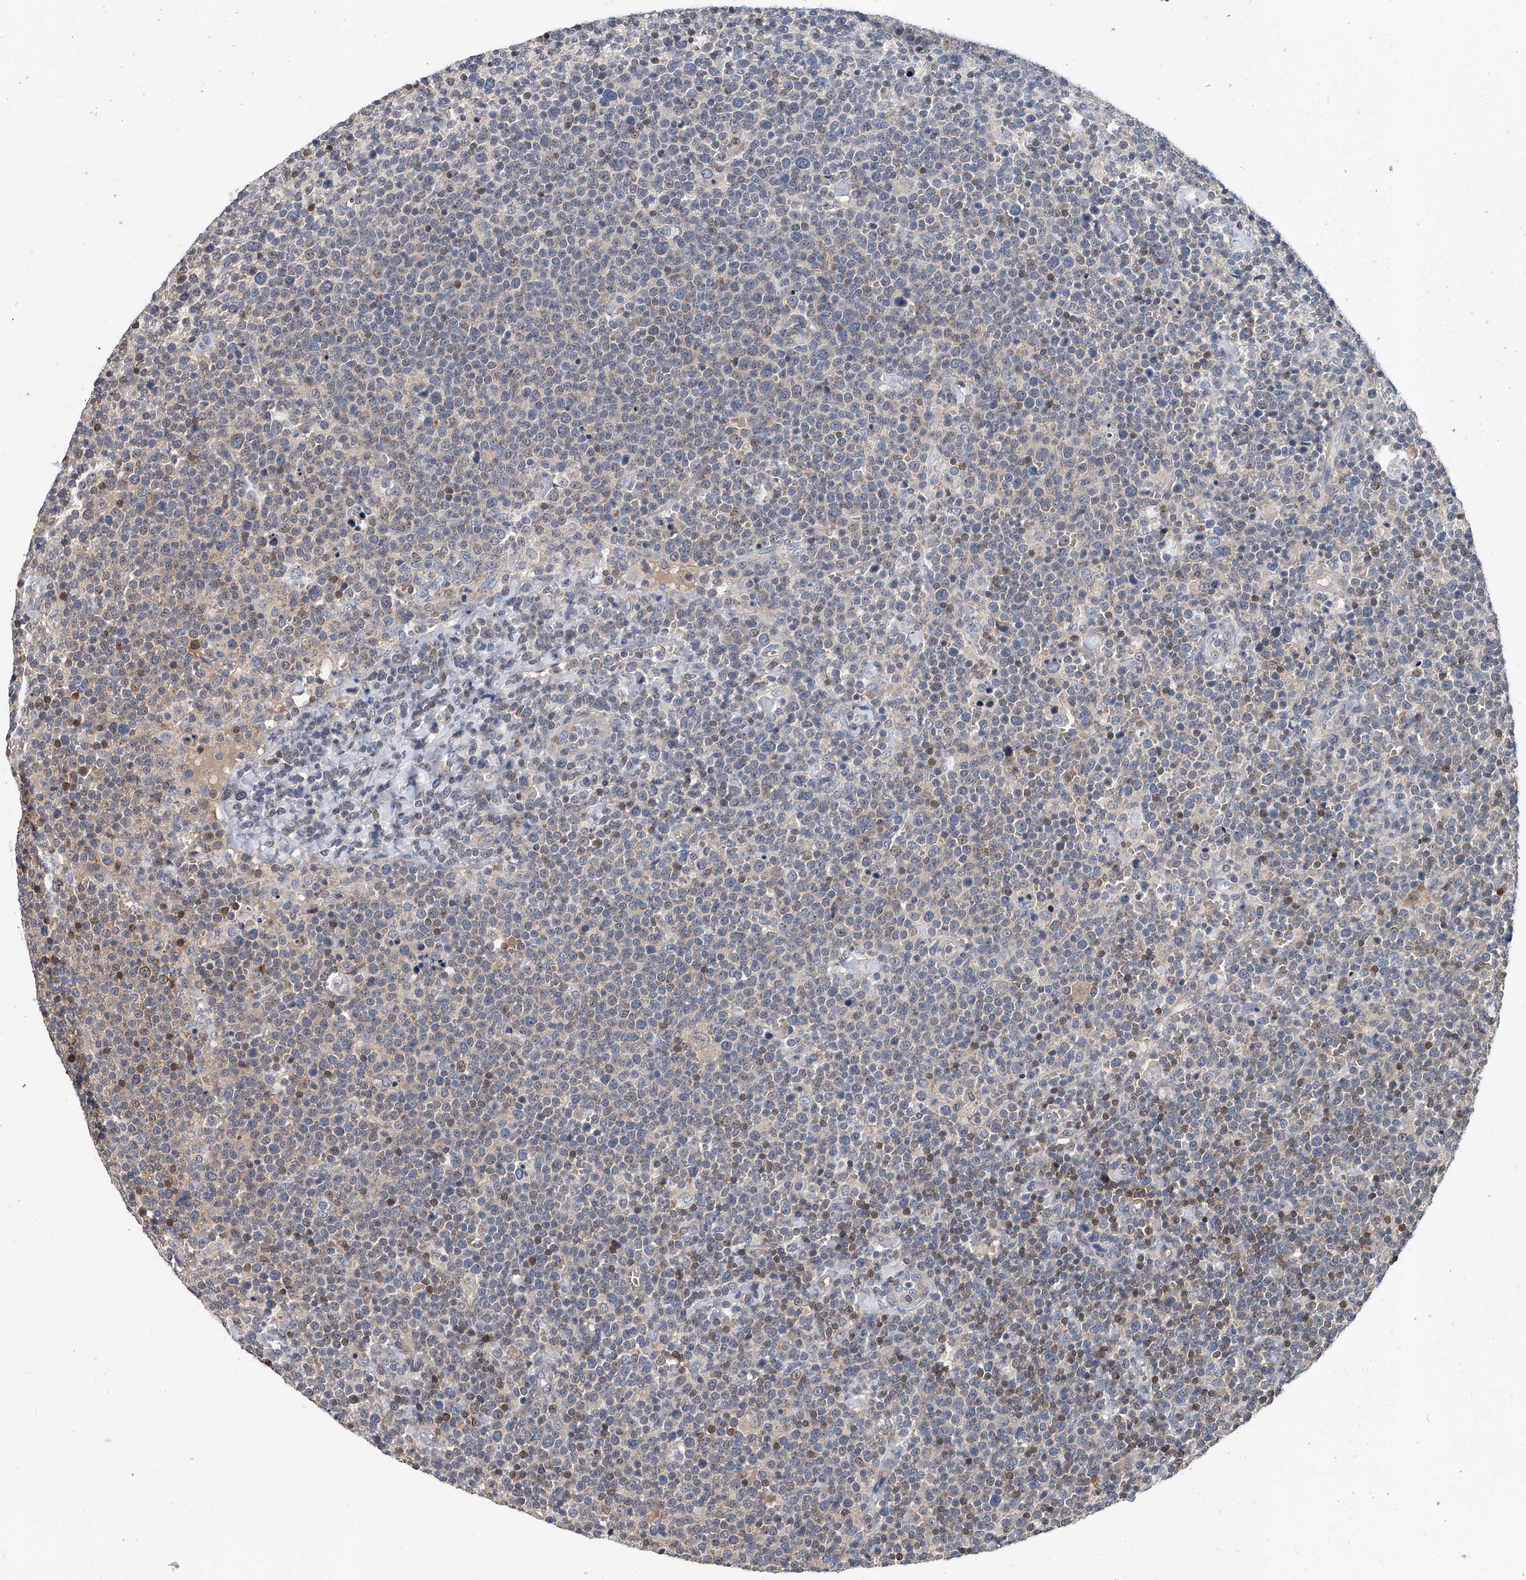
{"staining": {"intensity": "negative", "quantity": "none", "location": "none"}, "tissue": "lymphoma", "cell_type": "Tumor cells", "image_type": "cancer", "snomed": [{"axis": "morphology", "description": "Malignant lymphoma, non-Hodgkin's type, High grade"}, {"axis": "topography", "description": "Lymph node"}], "caption": "Tumor cells show no significant protein expression in lymphoma. (Stains: DAB immunohistochemistry (IHC) with hematoxylin counter stain, Microscopy: brightfield microscopy at high magnification).", "gene": "CD200", "patient": {"sex": "male", "age": 61}}